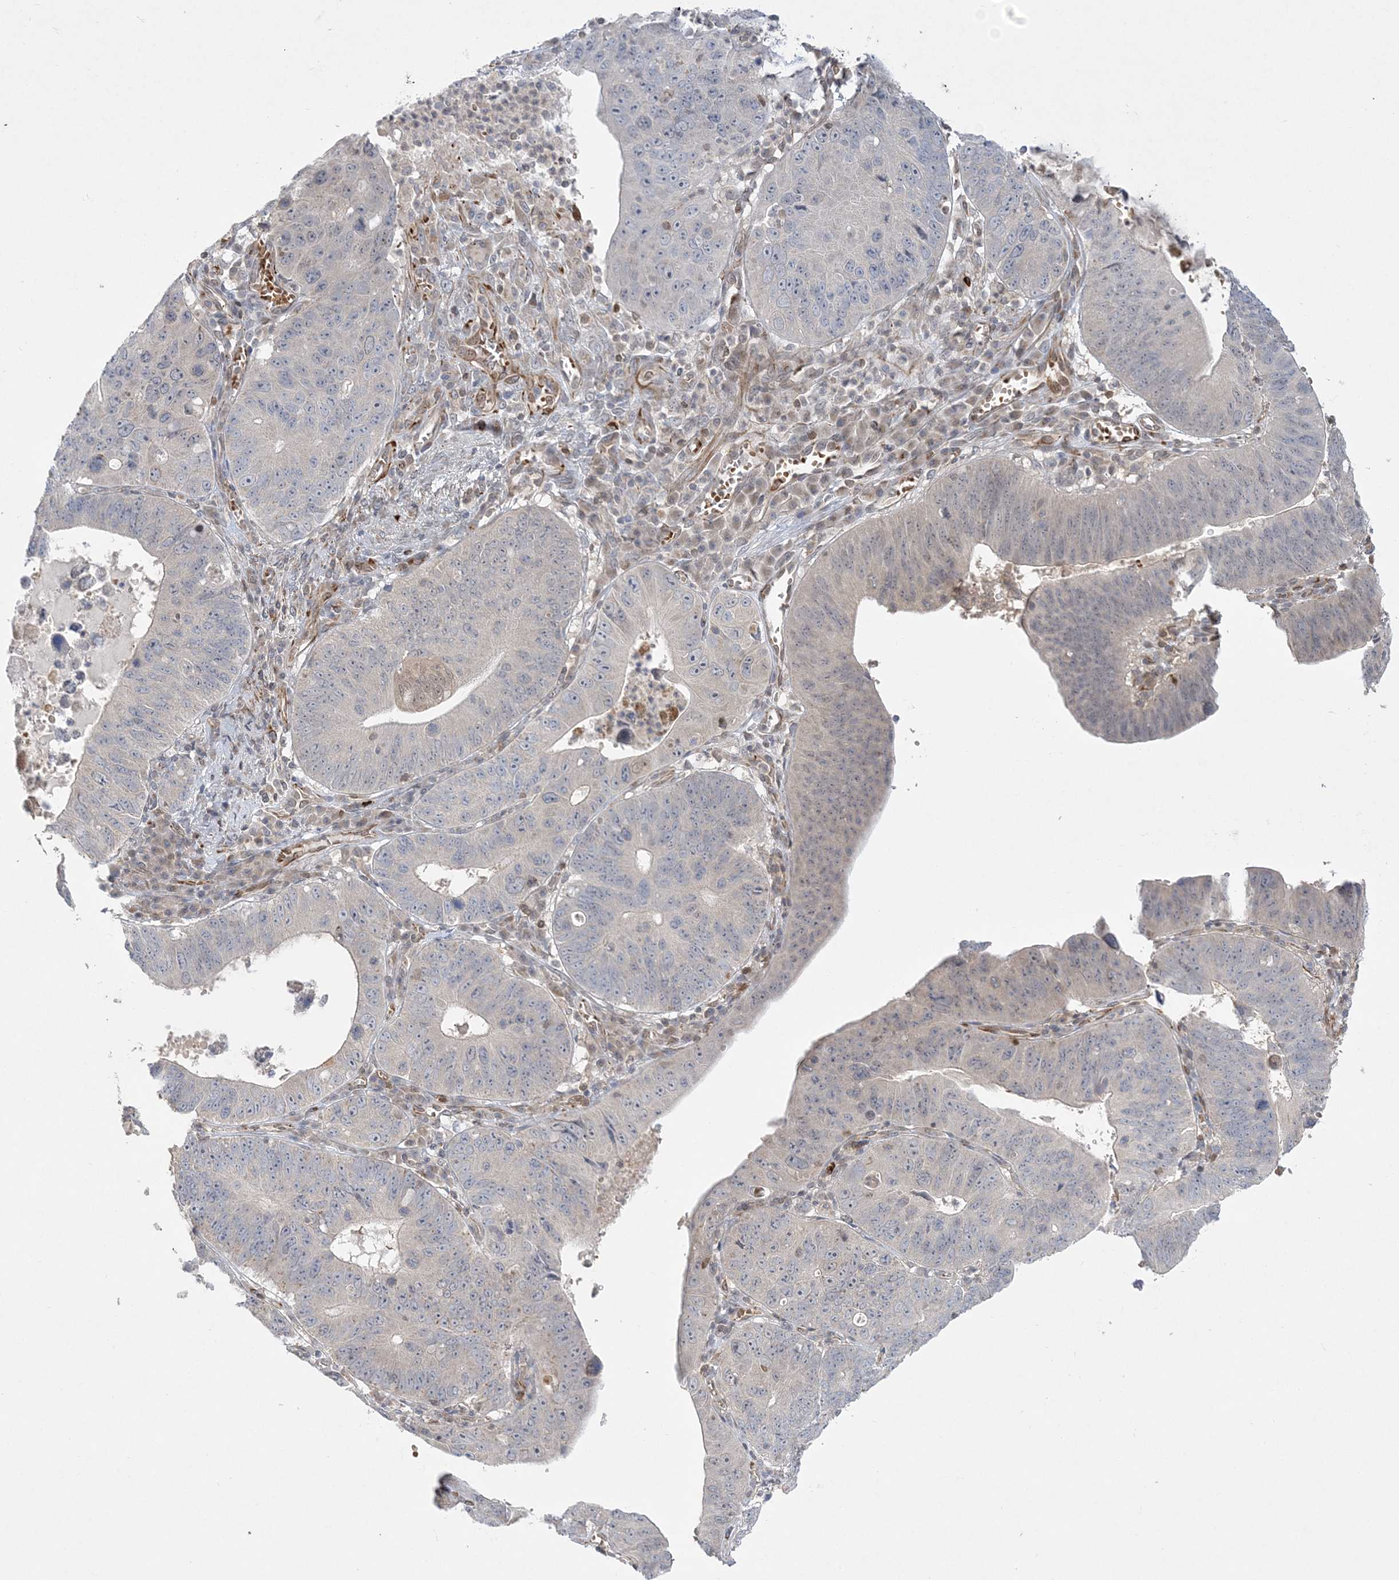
{"staining": {"intensity": "weak", "quantity": "<25%", "location": "cytoplasmic/membranous,nuclear"}, "tissue": "stomach cancer", "cell_type": "Tumor cells", "image_type": "cancer", "snomed": [{"axis": "morphology", "description": "Adenocarcinoma, NOS"}, {"axis": "topography", "description": "Stomach"}], "caption": "IHC histopathology image of neoplastic tissue: stomach cancer (adenocarcinoma) stained with DAB displays no significant protein staining in tumor cells. (DAB (3,3'-diaminobenzidine) immunohistochemistry with hematoxylin counter stain).", "gene": "INPP1", "patient": {"sex": "male", "age": 59}}